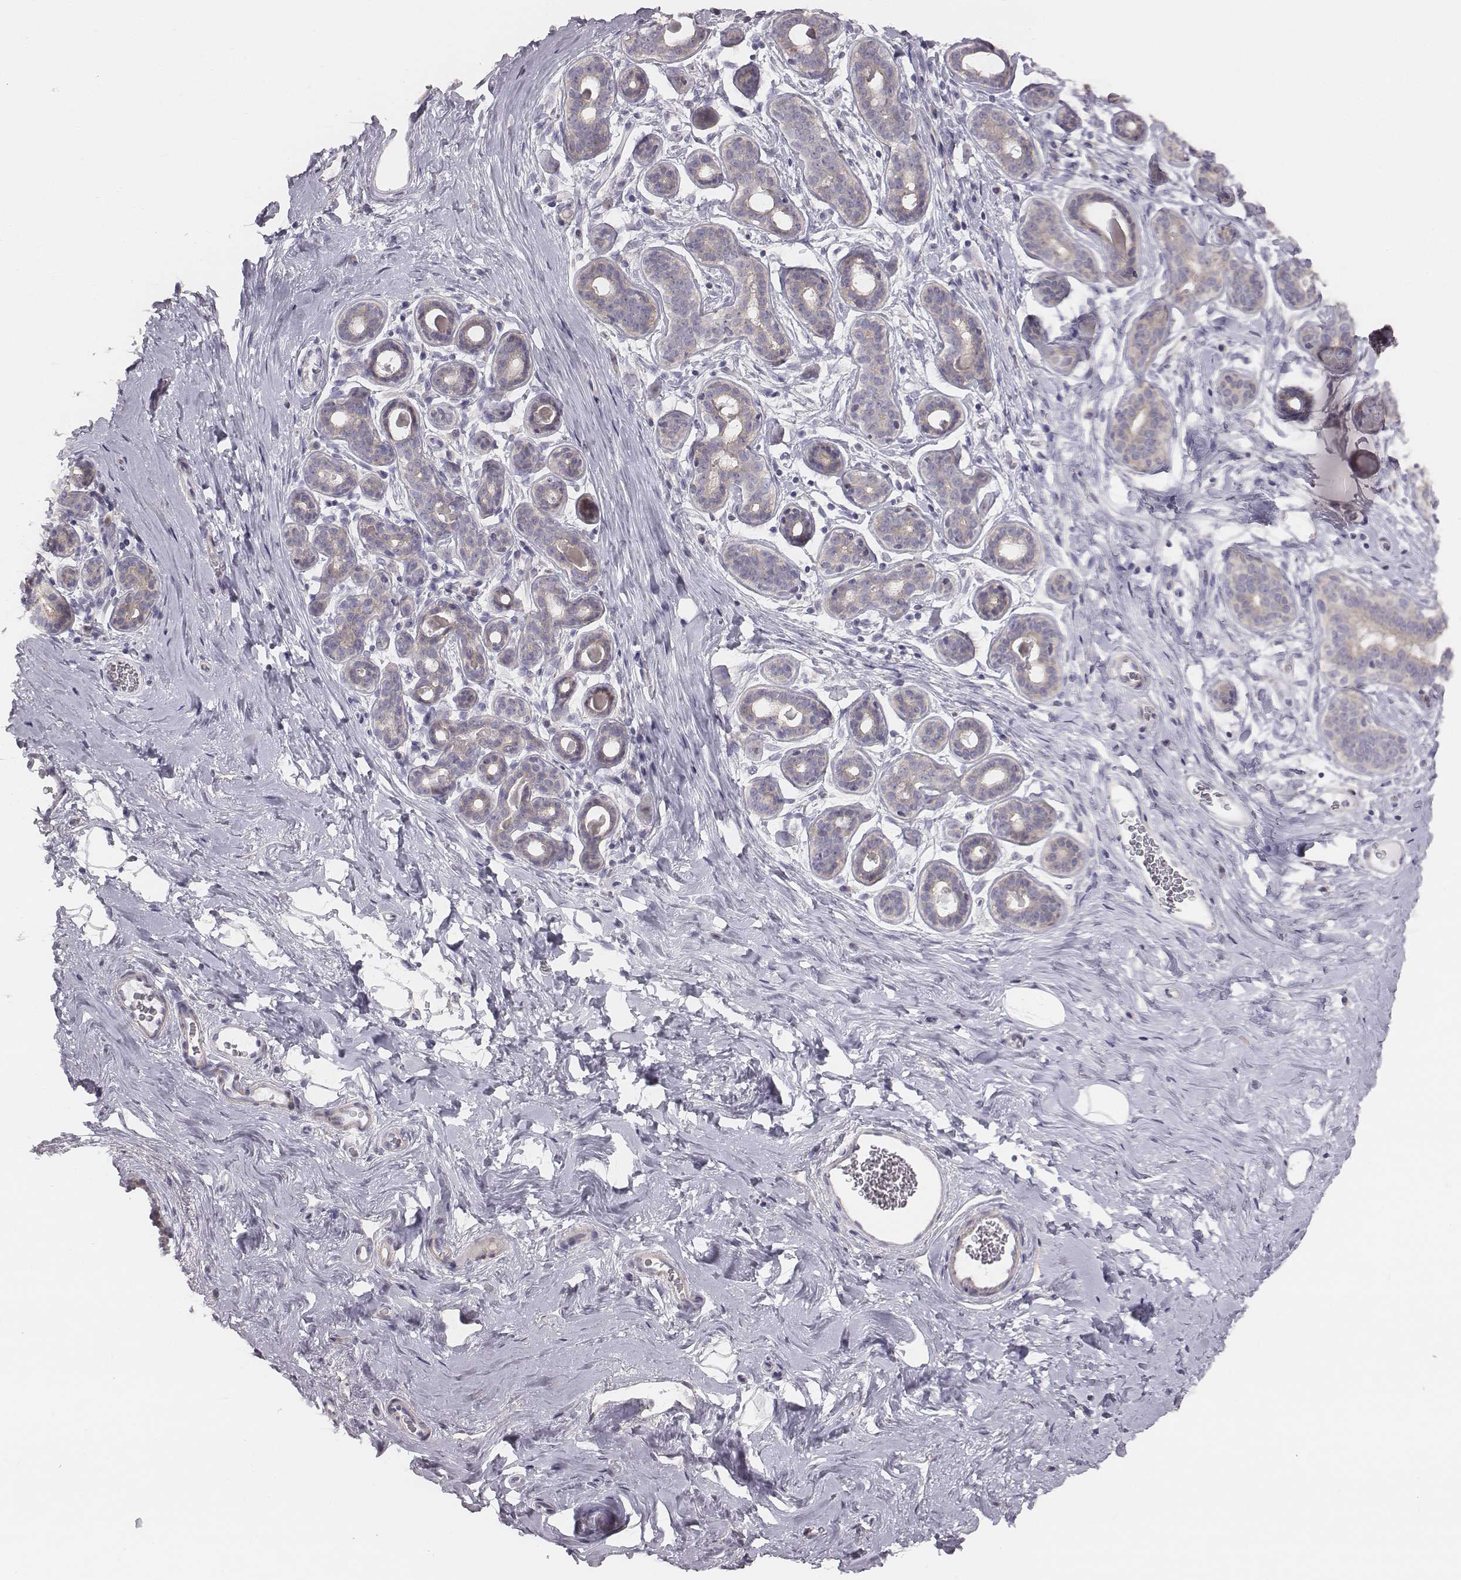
{"staining": {"intensity": "negative", "quantity": "none", "location": "none"}, "tissue": "breast", "cell_type": "Adipocytes", "image_type": "normal", "snomed": [{"axis": "morphology", "description": "Normal tissue, NOS"}, {"axis": "topography", "description": "Skin"}, {"axis": "topography", "description": "Breast"}], "caption": "Immunohistochemistry (IHC) of benign breast displays no positivity in adipocytes.", "gene": "PRKCZ", "patient": {"sex": "female", "age": 43}}